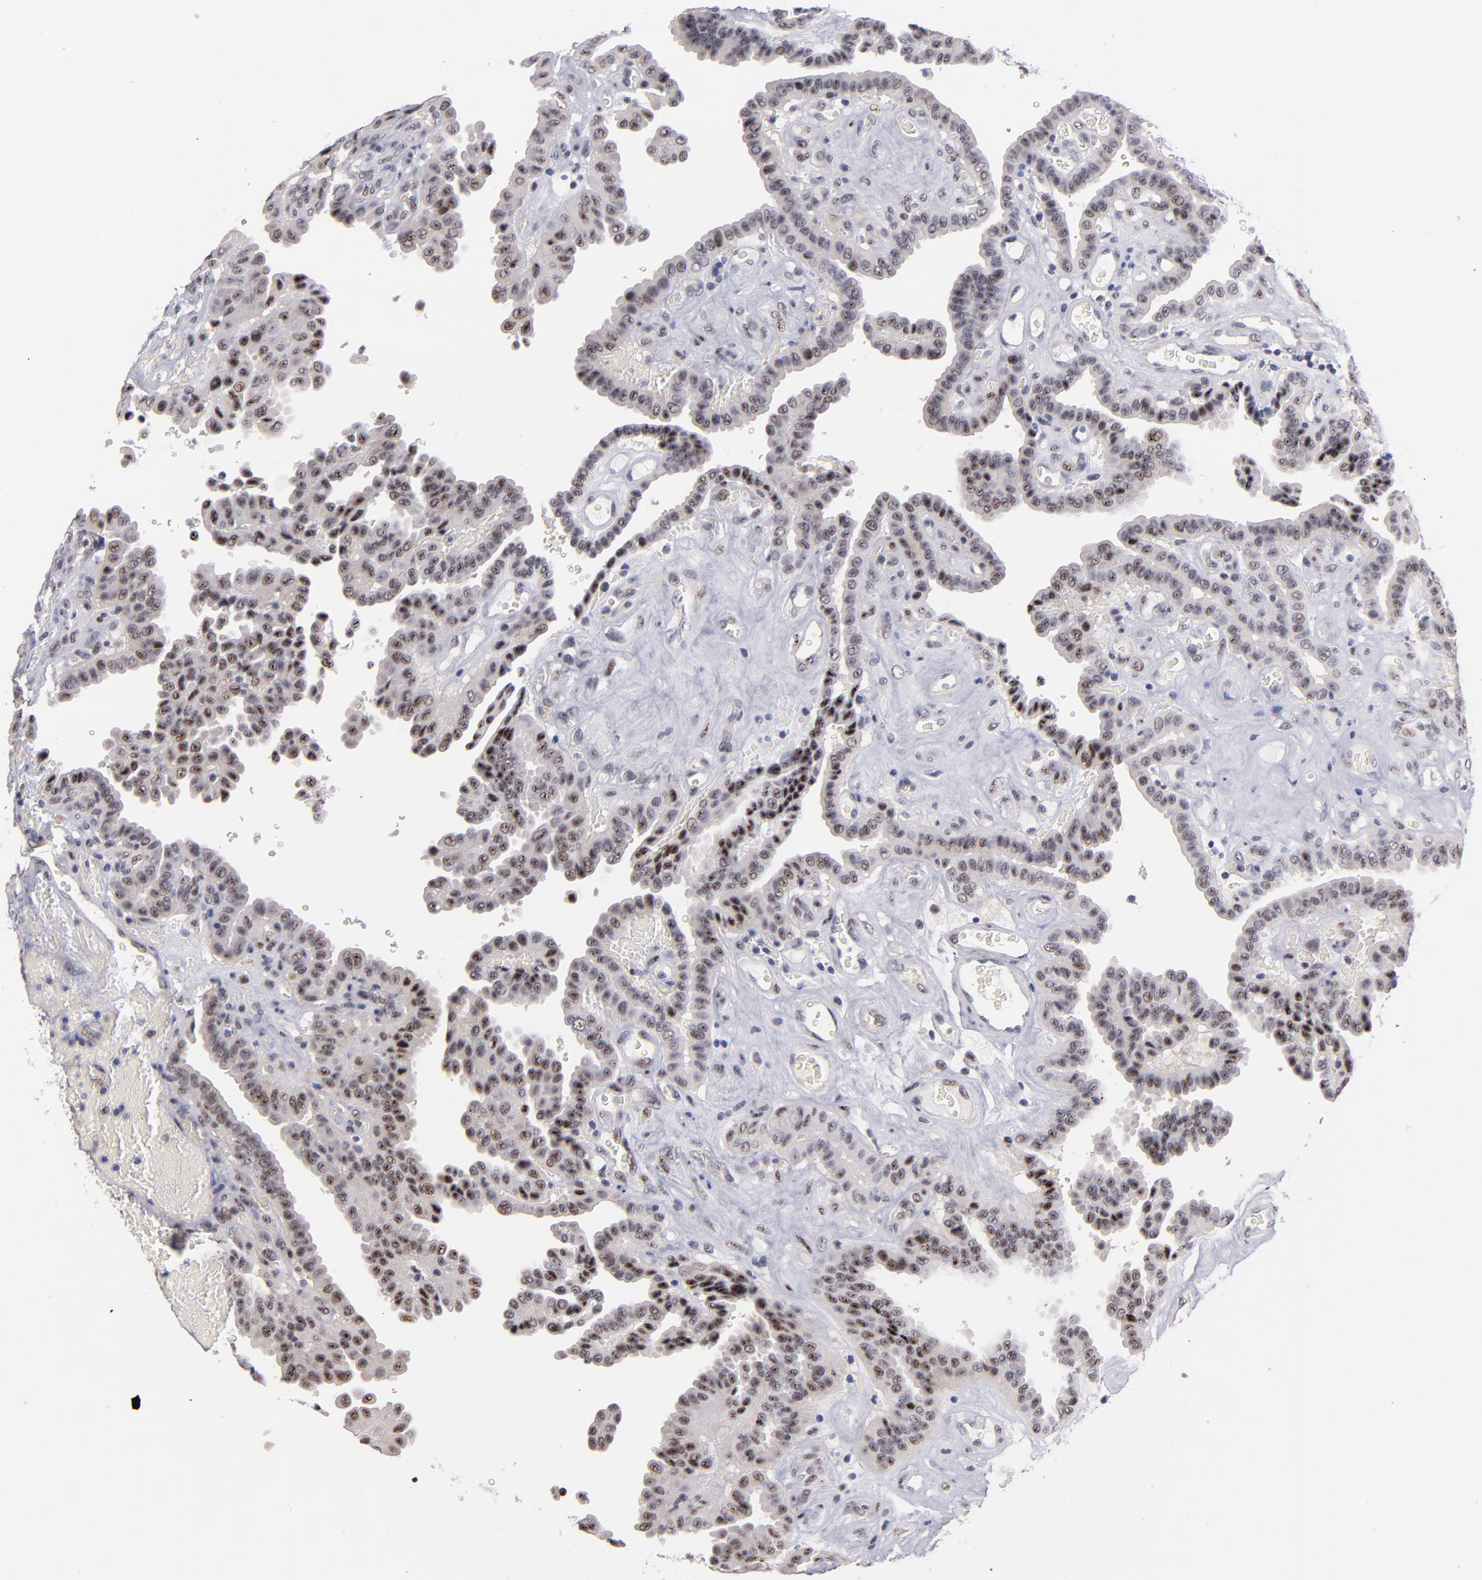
{"staining": {"intensity": "weak", "quantity": "25%-75%", "location": "nuclear"}, "tissue": "thyroid cancer", "cell_type": "Tumor cells", "image_type": "cancer", "snomed": [{"axis": "morphology", "description": "Papillary adenocarcinoma, NOS"}, {"axis": "topography", "description": "Thyroid gland"}], "caption": "IHC histopathology image of neoplastic tissue: thyroid papillary adenocarcinoma stained using immunohistochemistry (IHC) exhibits low levels of weak protein expression localized specifically in the nuclear of tumor cells, appearing as a nuclear brown color.", "gene": "RAF1", "patient": {"sex": "male", "age": 87}}